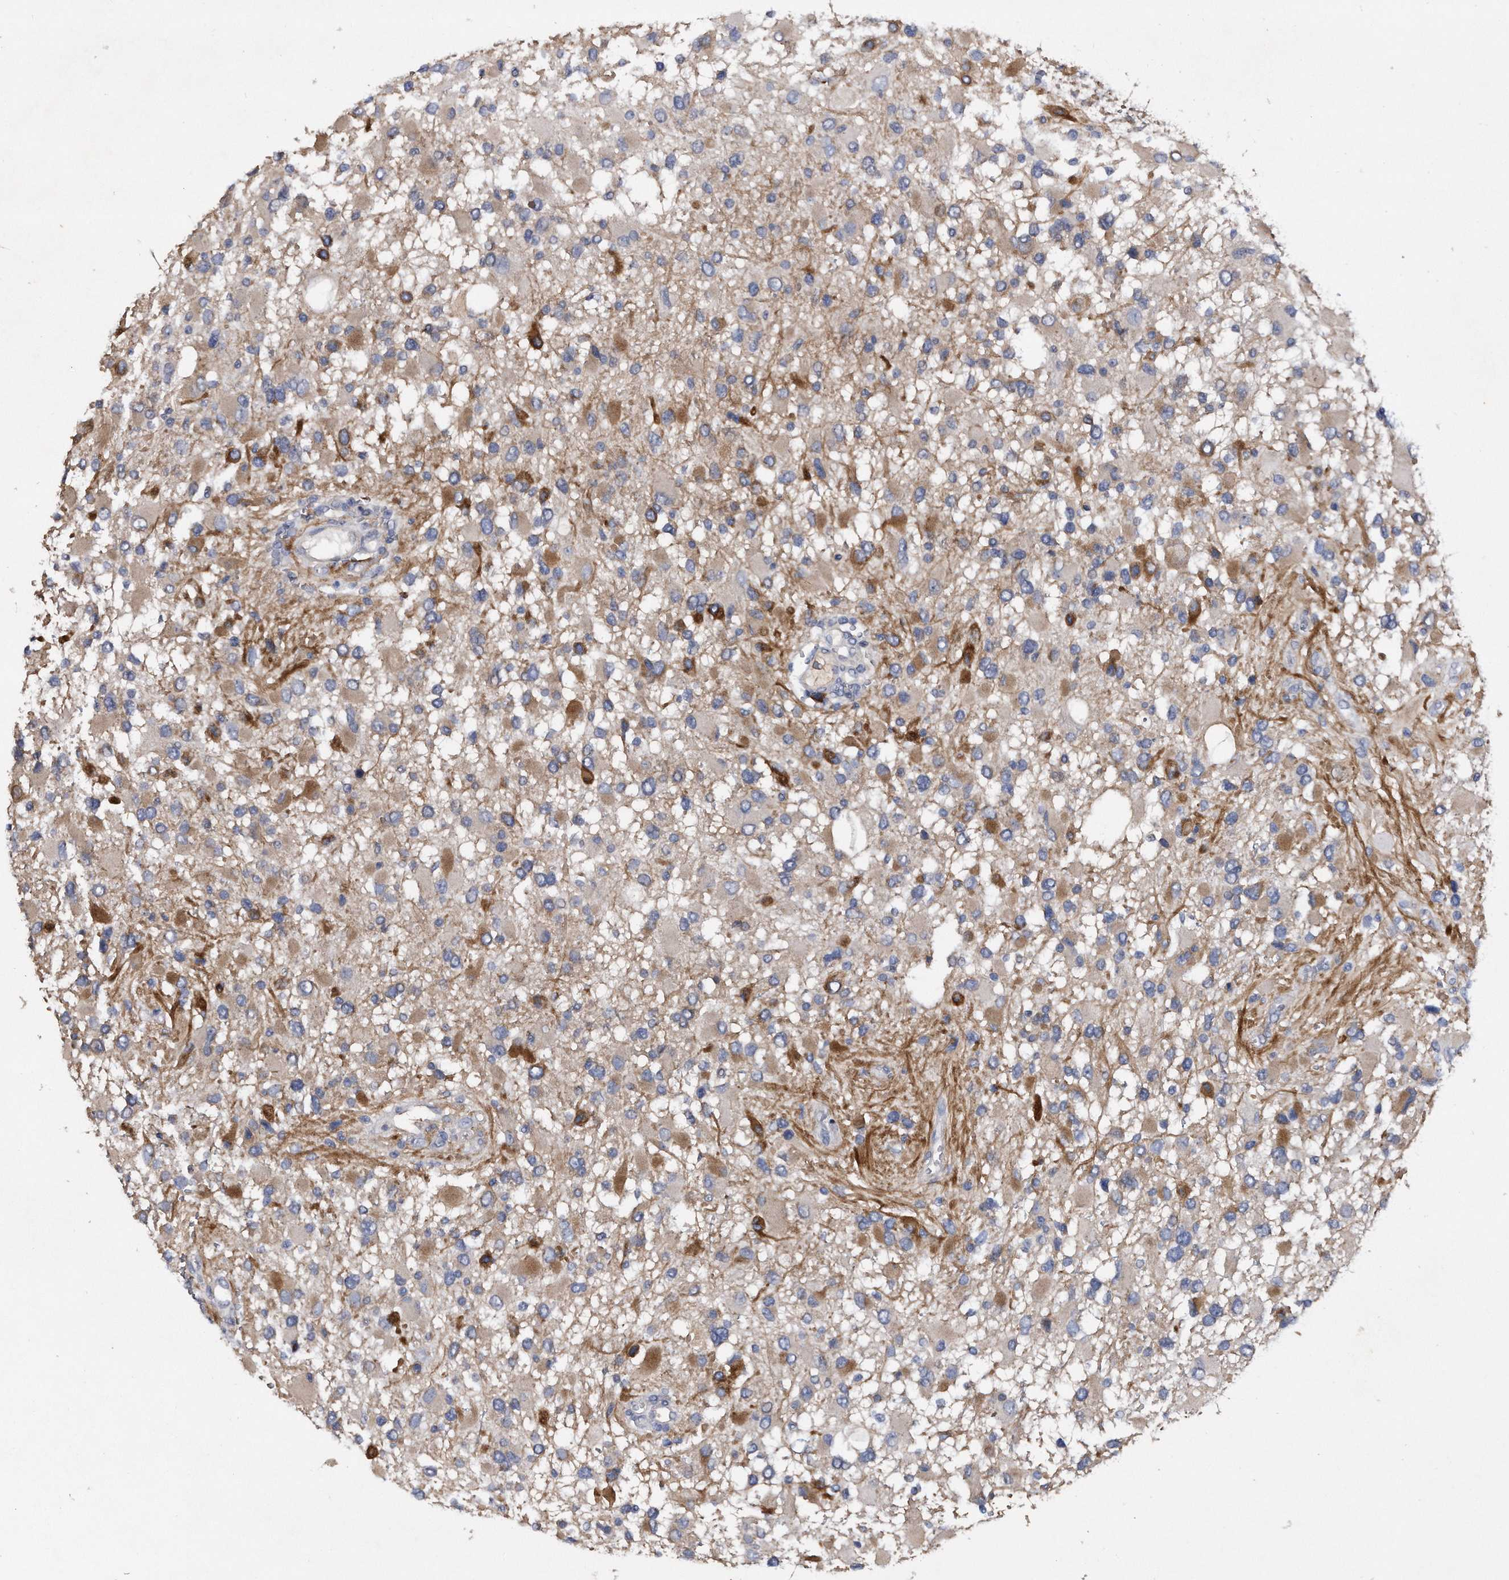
{"staining": {"intensity": "moderate", "quantity": "<25%", "location": "cytoplasmic/membranous"}, "tissue": "glioma", "cell_type": "Tumor cells", "image_type": "cancer", "snomed": [{"axis": "morphology", "description": "Glioma, malignant, High grade"}, {"axis": "topography", "description": "Brain"}], "caption": "This photomicrograph reveals malignant glioma (high-grade) stained with IHC to label a protein in brown. The cytoplasmic/membranous of tumor cells show moderate positivity for the protein. Nuclei are counter-stained blue.", "gene": "ASNS", "patient": {"sex": "male", "age": 53}}